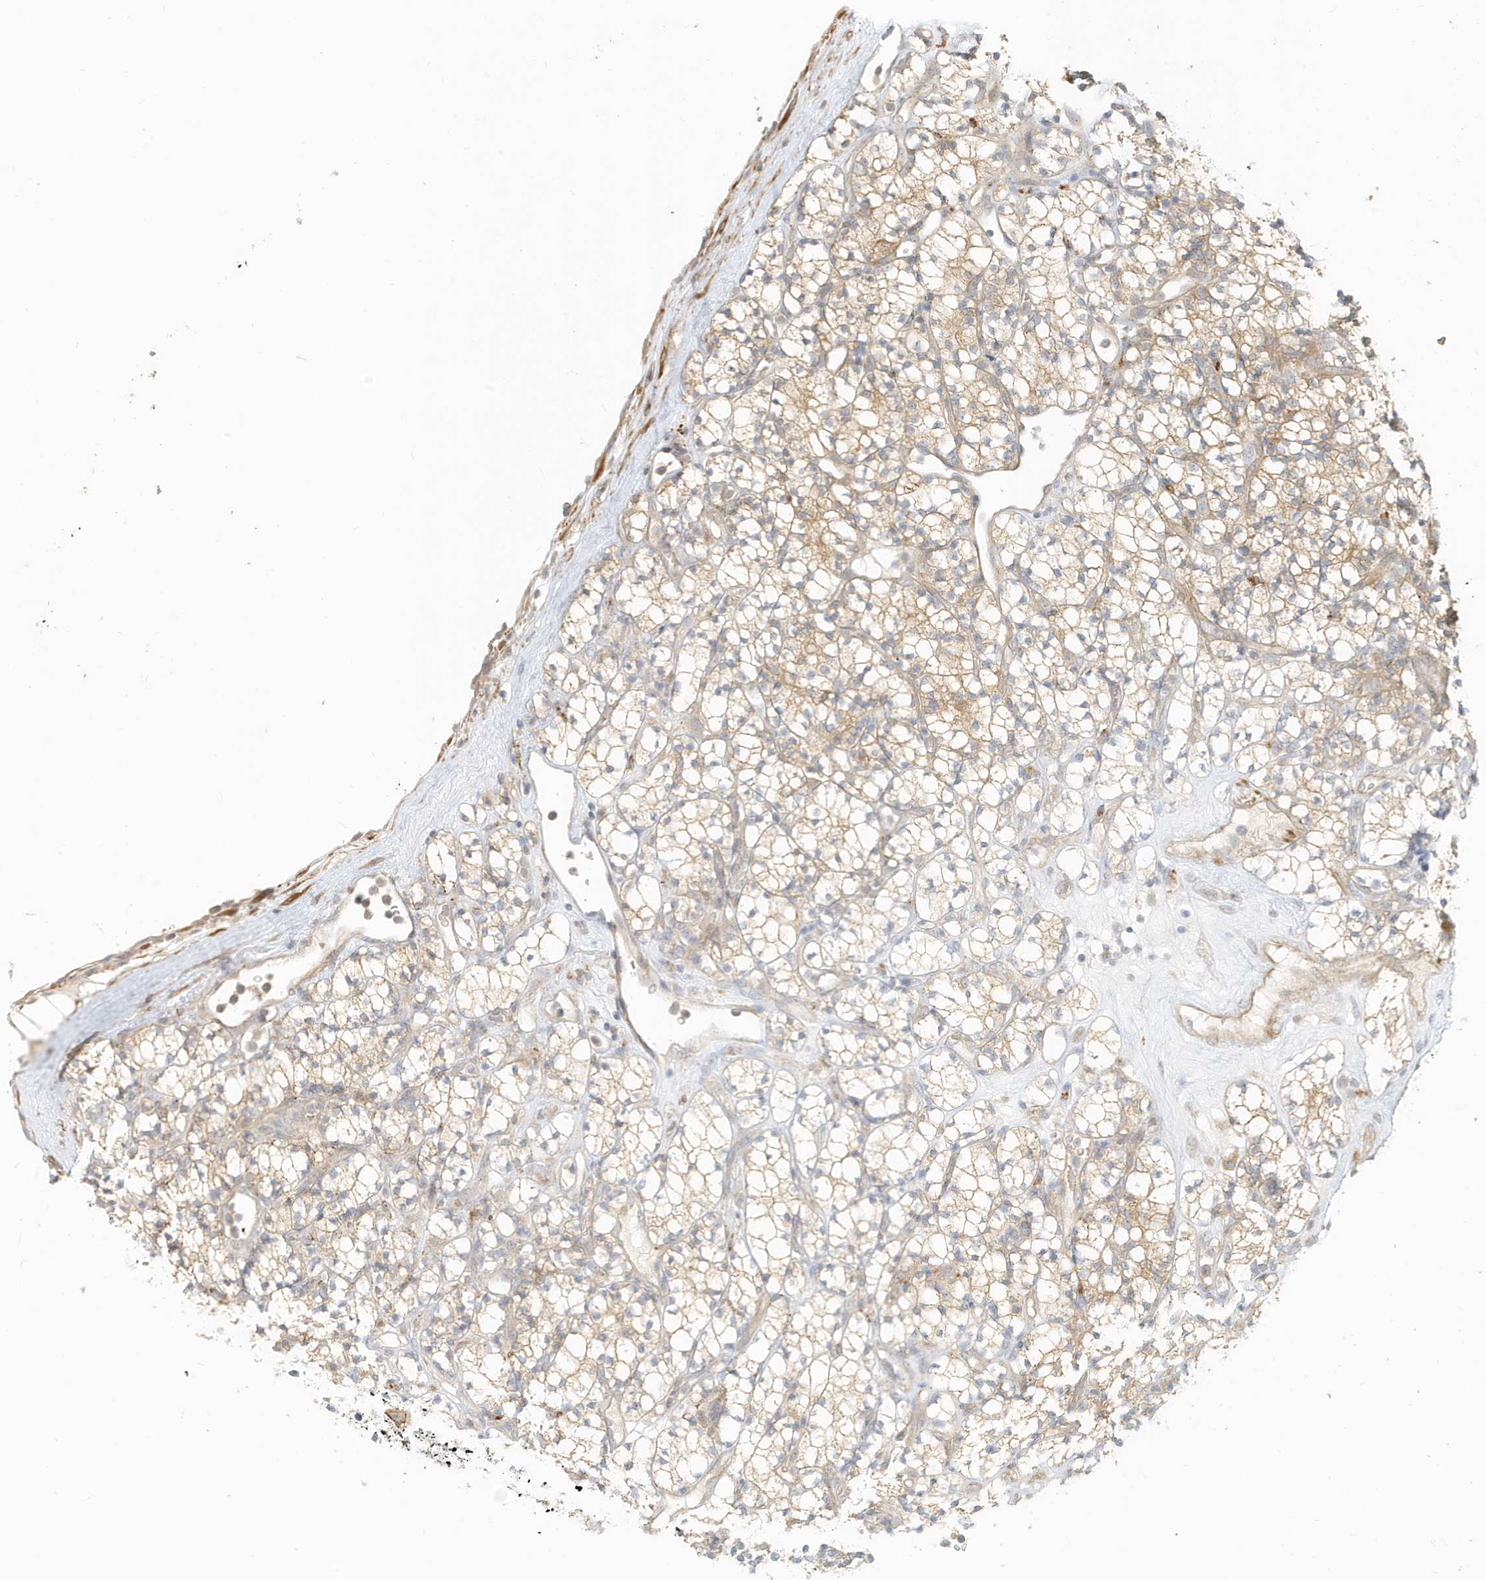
{"staining": {"intensity": "moderate", "quantity": "25%-75%", "location": "cytoplasmic/membranous"}, "tissue": "renal cancer", "cell_type": "Tumor cells", "image_type": "cancer", "snomed": [{"axis": "morphology", "description": "Adenocarcinoma, NOS"}, {"axis": "topography", "description": "Kidney"}], "caption": "Brown immunohistochemical staining in renal cancer (adenocarcinoma) displays moderate cytoplasmic/membranous staining in about 25%-75% of tumor cells.", "gene": "MCOLN1", "patient": {"sex": "male", "age": 77}}